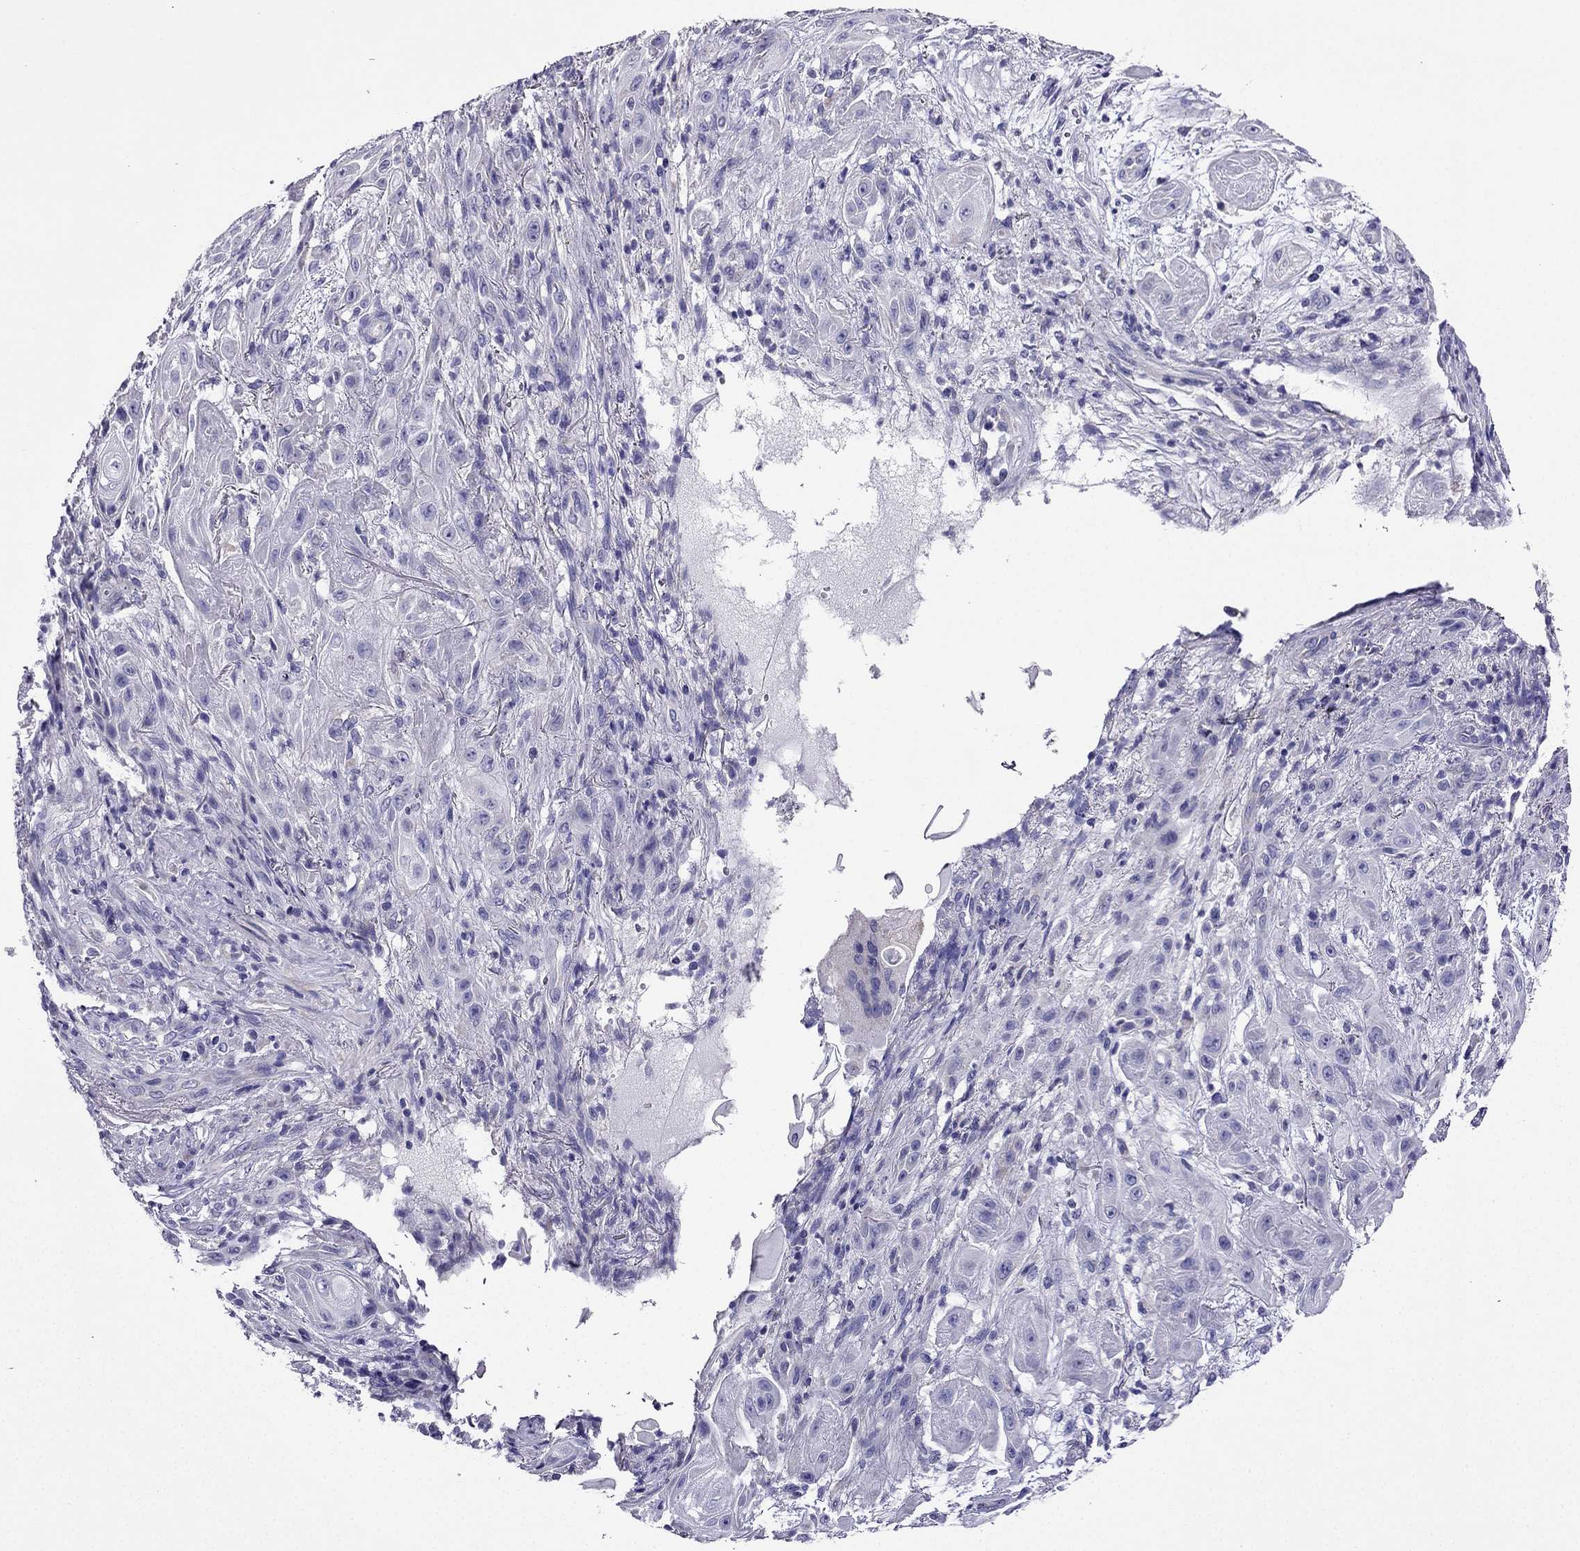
{"staining": {"intensity": "negative", "quantity": "none", "location": "none"}, "tissue": "skin cancer", "cell_type": "Tumor cells", "image_type": "cancer", "snomed": [{"axis": "morphology", "description": "Squamous cell carcinoma, NOS"}, {"axis": "topography", "description": "Skin"}], "caption": "DAB (3,3'-diaminobenzidine) immunohistochemical staining of squamous cell carcinoma (skin) shows no significant positivity in tumor cells.", "gene": "KIF5A", "patient": {"sex": "male", "age": 62}}